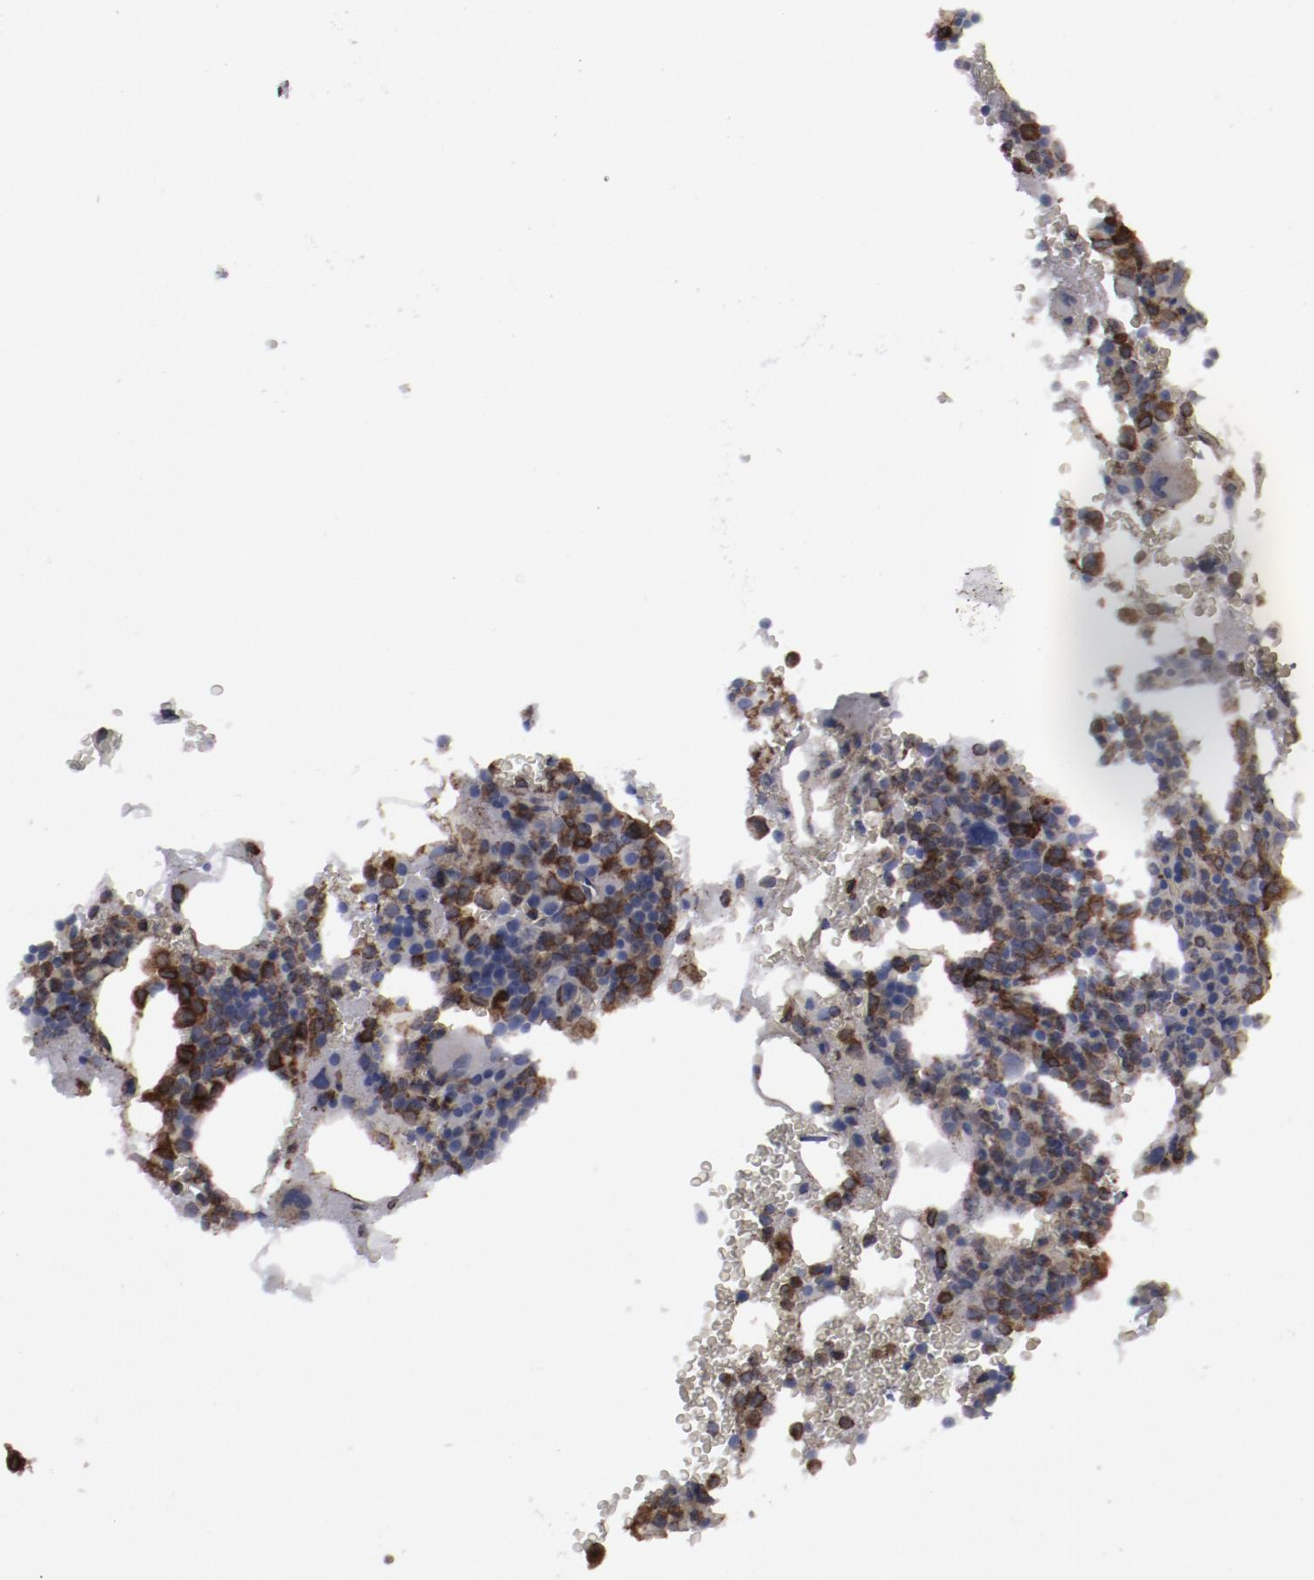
{"staining": {"intensity": "moderate", "quantity": "25%-75%", "location": "cytoplasmic/membranous"}, "tissue": "bone marrow", "cell_type": "Hematopoietic cells", "image_type": "normal", "snomed": [{"axis": "morphology", "description": "Normal tissue, NOS"}, {"axis": "topography", "description": "Bone marrow"}], "caption": "Benign bone marrow exhibits moderate cytoplasmic/membranous positivity in approximately 25%-75% of hematopoietic cells The staining was performed using DAB (3,3'-diaminobenzidine) to visualize the protein expression in brown, while the nuclei were stained in blue with hematoxylin (Magnification: 20x)..", "gene": "ERLIN2", "patient": {"sex": "male", "age": 82}}